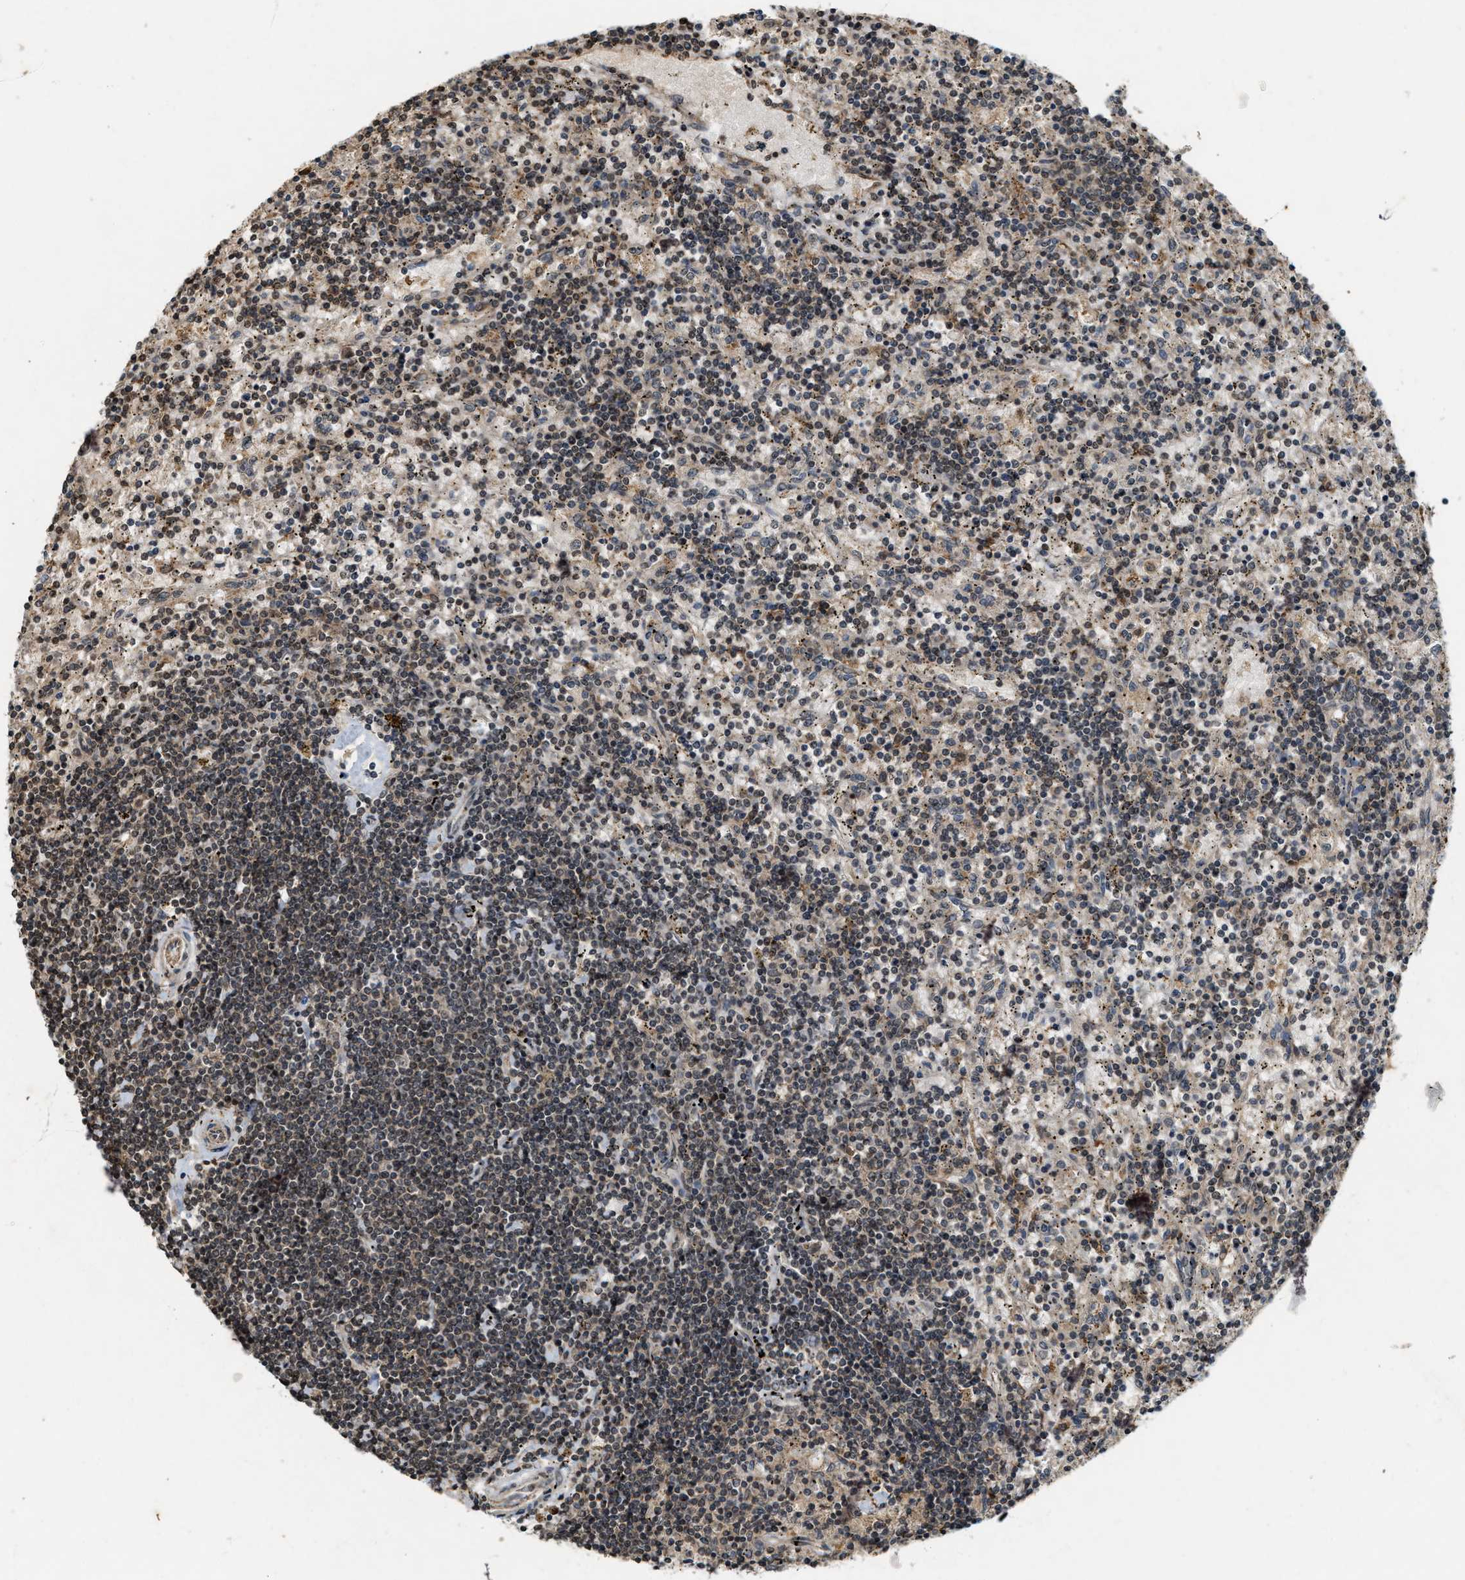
{"staining": {"intensity": "moderate", "quantity": "25%-75%", "location": "nuclear"}, "tissue": "lymphoma", "cell_type": "Tumor cells", "image_type": "cancer", "snomed": [{"axis": "morphology", "description": "Malignant lymphoma, non-Hodgkin's type, Low grade"}, {"axis": "topography", "description": "Spleen"}], "caption": "IHC (DAB) staining of human low-grade malignant lymphoma, non-Hodgkin's type demonstrates moderate nuclear protein expression in approximately 25%-75% of tumor cells. Immunohistochemistry (ihc) stains the protein of interest in brown and the nuclei are stained blue.", "gene": "KIF21A", "patient": {"sex": "male", "age": 76}}